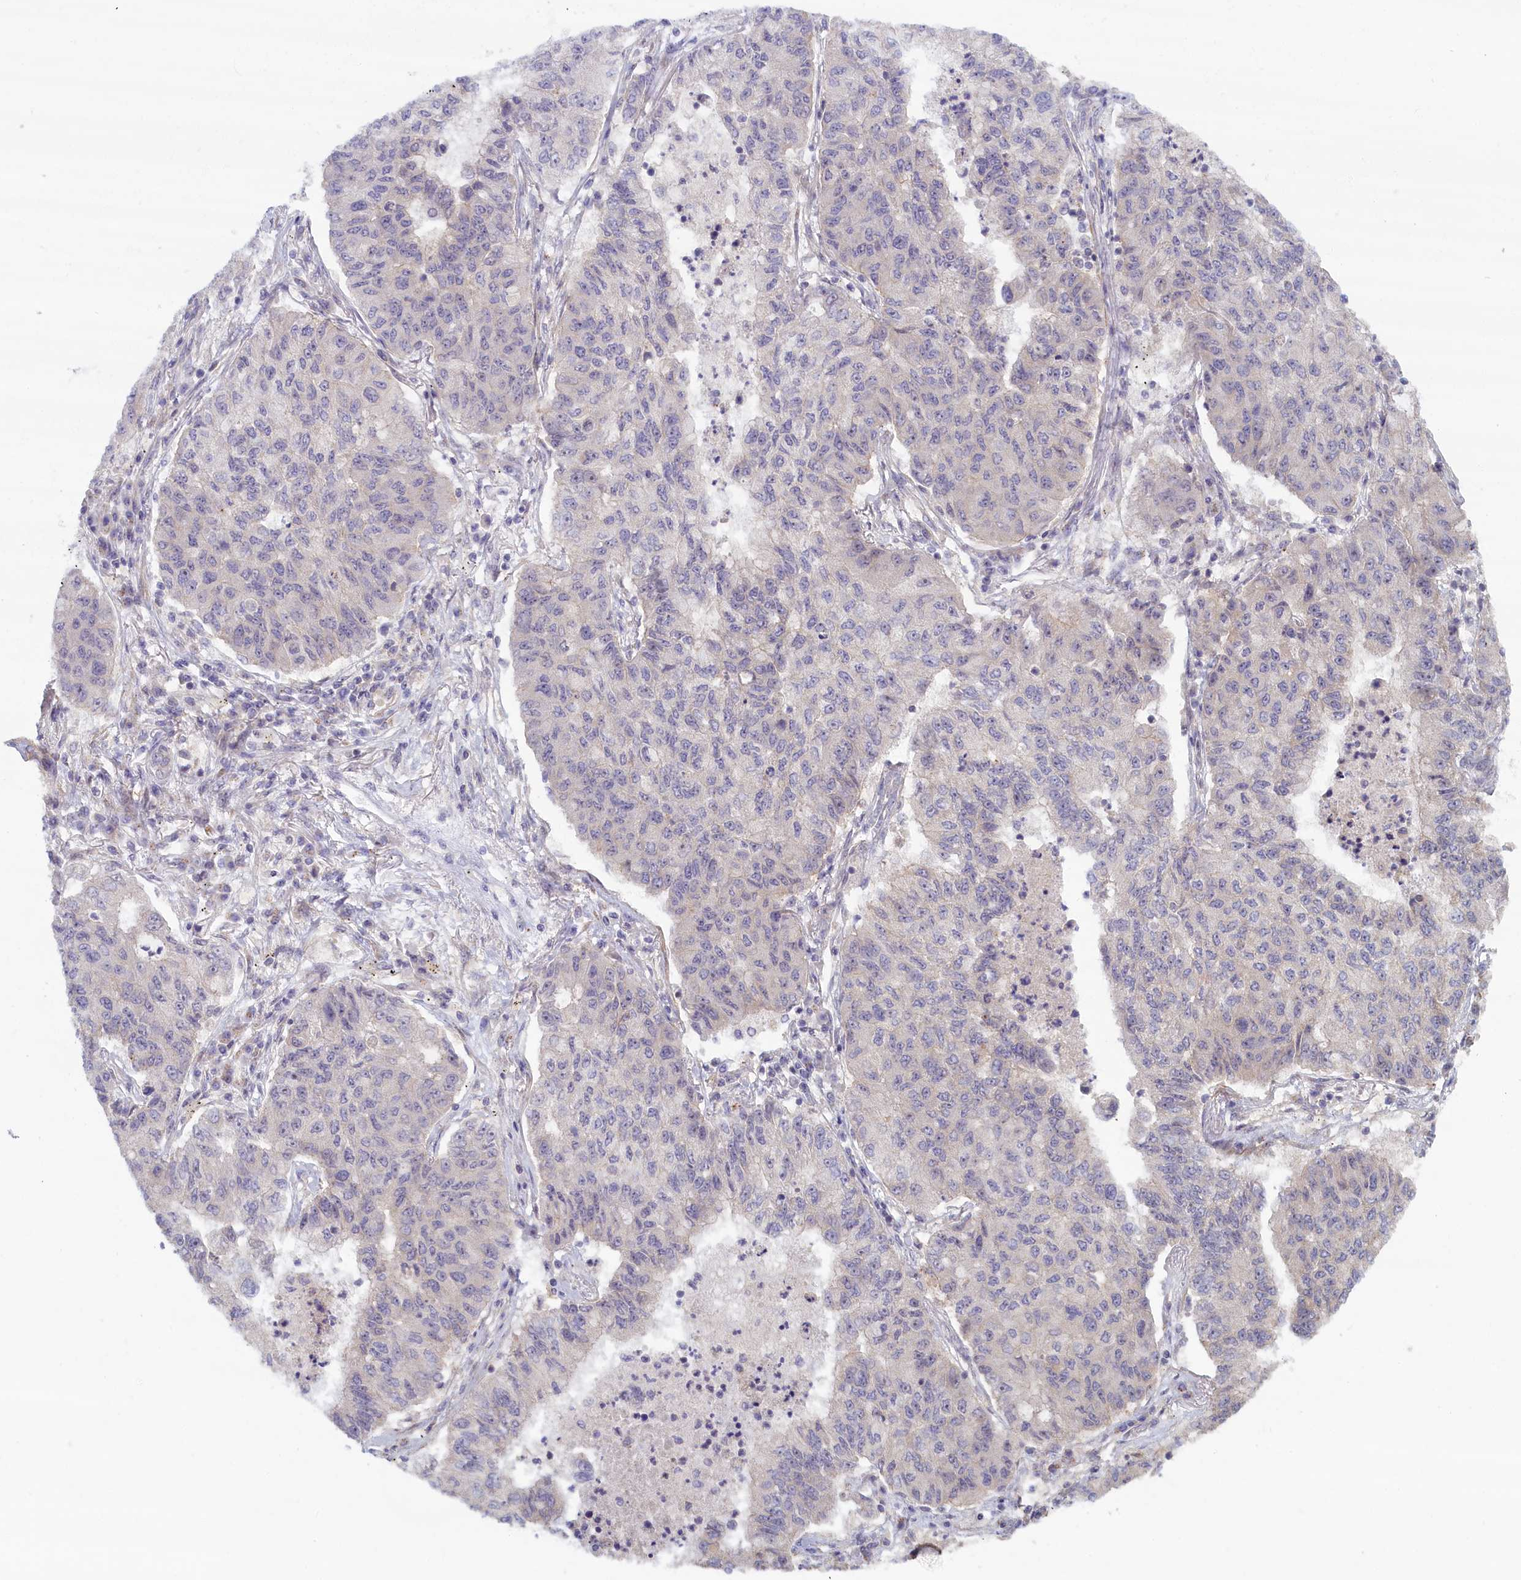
{"staining": {"intensity": "negative", "quantity": "none", "location": "none"}, "tissue": "lung cancer", "cell_type": "Tumor cells", "image_type": "cancer", "snomed": [{"axis": "morphology", "description": "Squamous cell carcinoma, NOS"}, {"axis": "topography", "description": "Lung"}], "caption": "Protein analysis of lung cancer displays no significant staining in tumor cells.", "gene": "TRPM4", "patient": {"sex": "male", "age": 74}}